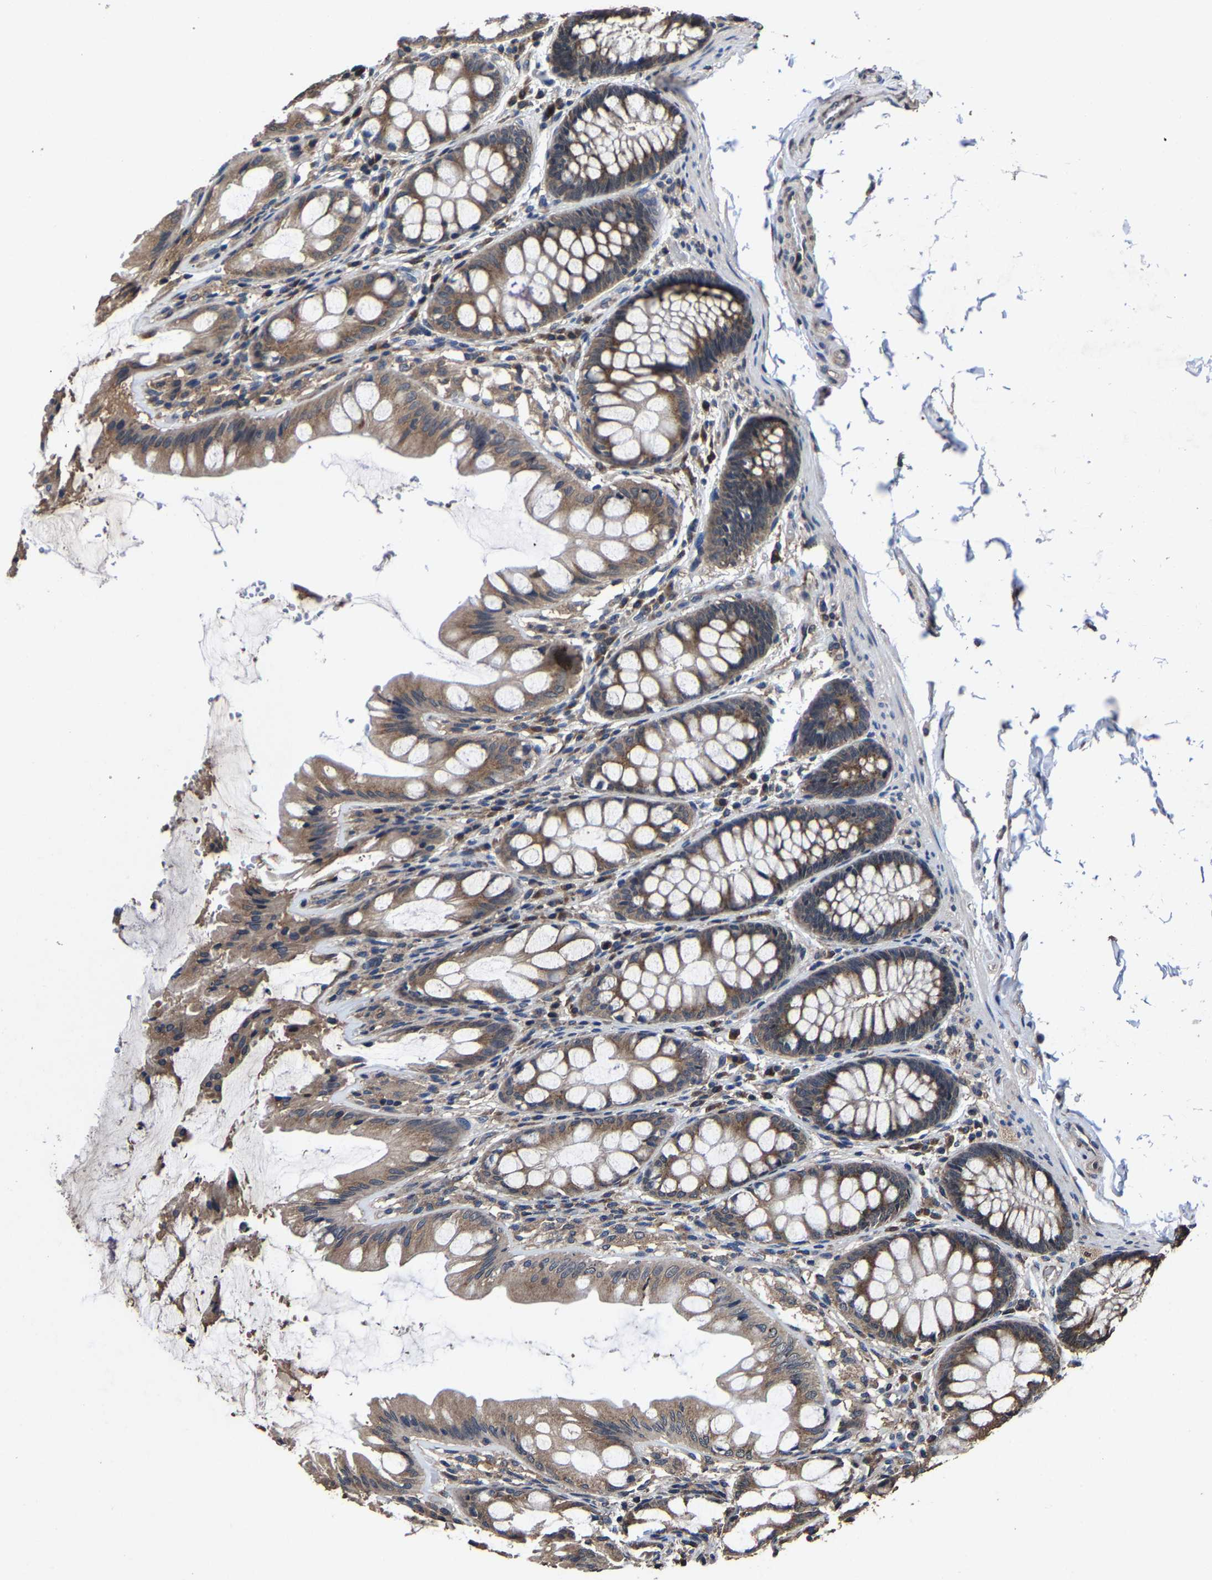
{"staining": {"intensity": "moderate", "quantity": ">75%", "location": "cytoplasmic/membranous"}, "tissue": "colon", "cell_type": "Endothelial cells", "image_type": "normal", "snomed": [{"axis": "morphology", "description": "Normal tissue, NOS"}, {"axis": "topography", "description": "Colon"}], "caption": "This photomicrograph exhibits immunohistochemistry (IHC) staining of normal human colon, with medium moderate cytoplasmic/membranous staining in approximately >75% of endothelial cells.", "gene": "EBAG9", "patient": {"sex": "male", "age": 47}}